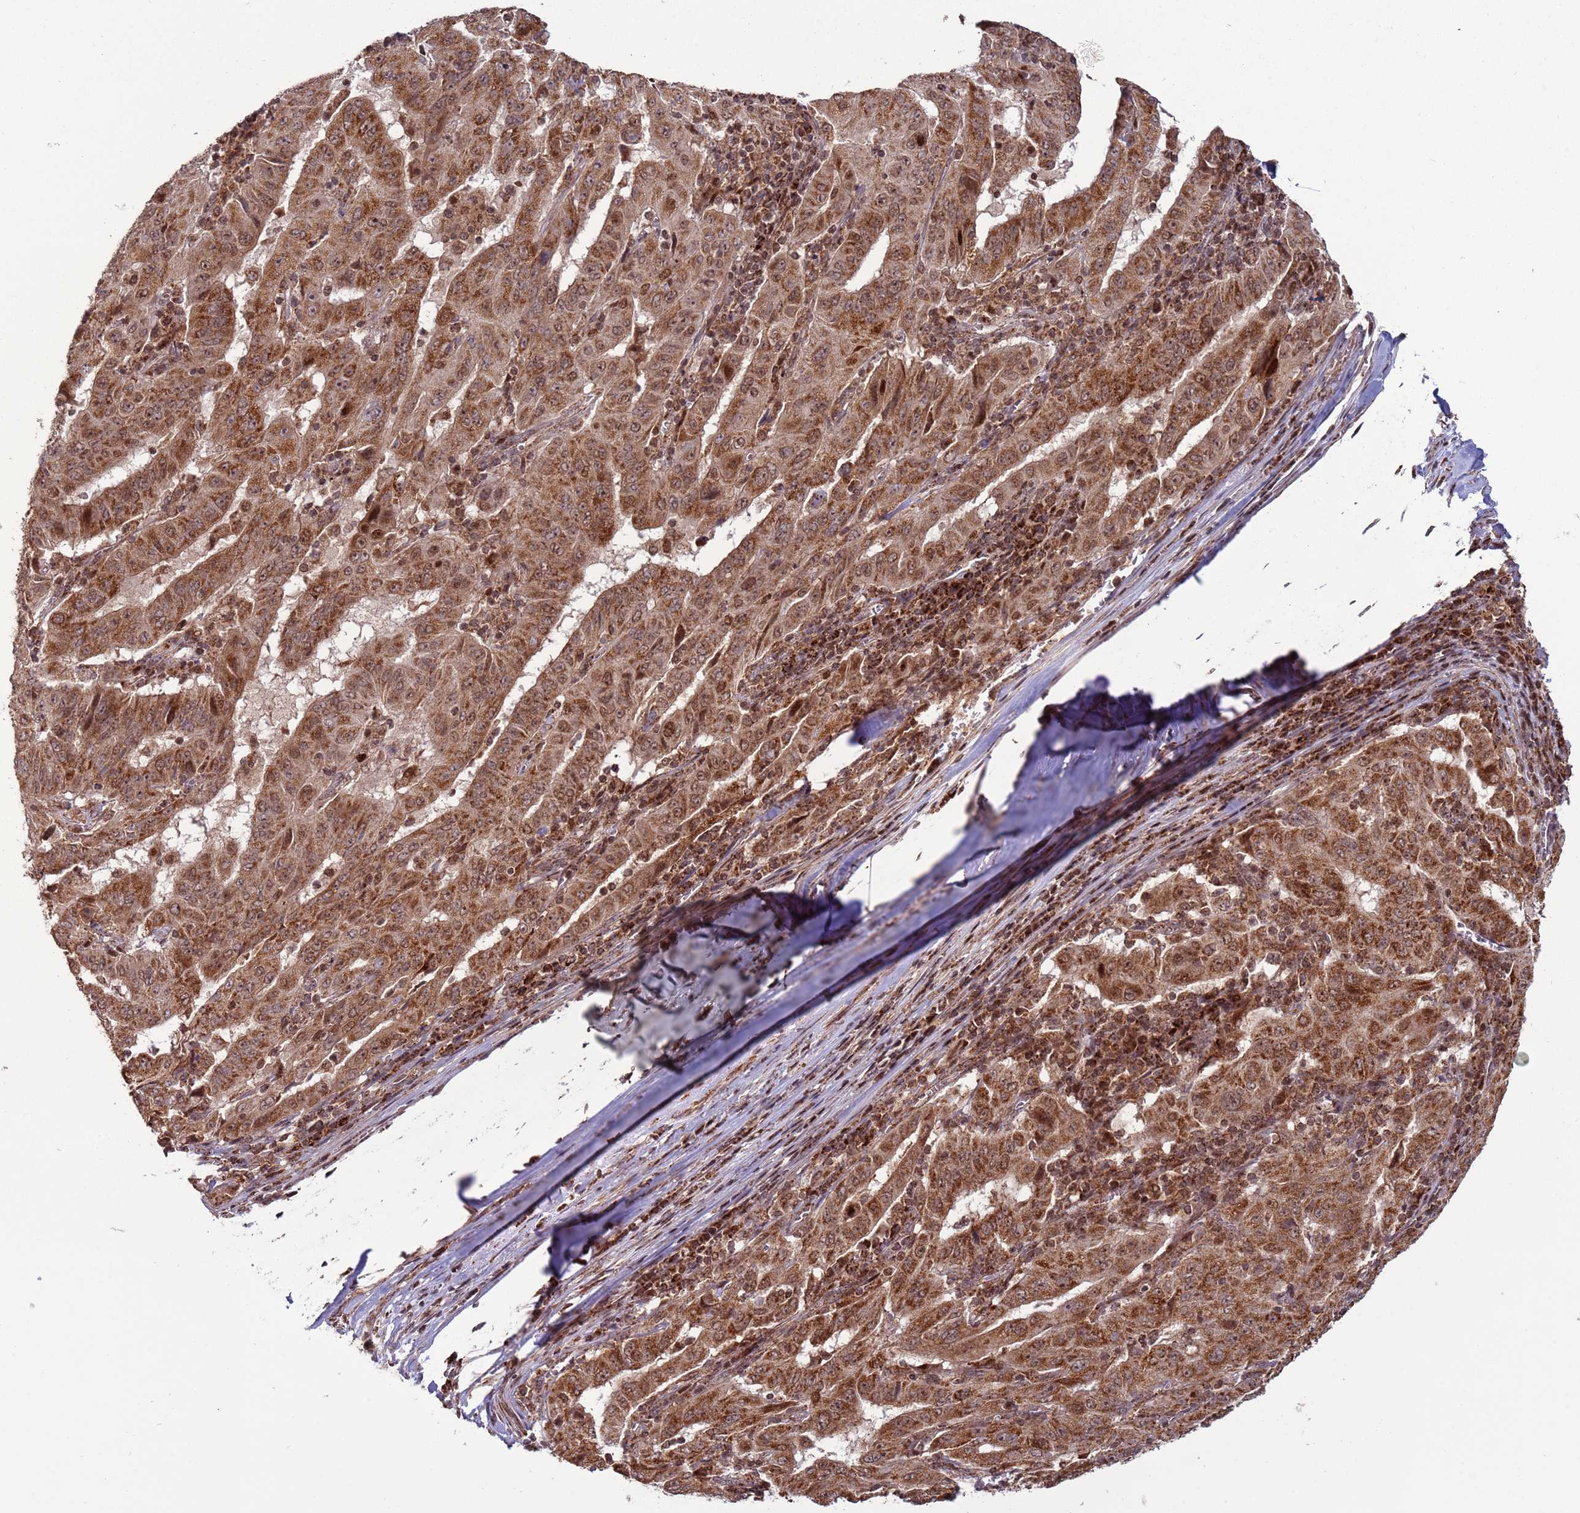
{"staining": {"intensity": "moderate", "quantity": ">75%", "location": "cytoplasmic/membranous,nuclear"}, "tissue": "pancreatic cancer", "cell_type": "Tumor cells", "image_type": "cancer", "snomed": [{"axis": "morphology", "description": "Adenocarcinoma, NOS"}, {"axis": "topography", "description": "Pancreas"}], "caption": "Adenocarcinoma (pancreatic) was stained to show a protein in brown. There is medium levels of moderate cytoplasmic/membranous and nuclear staining in approximately >75% of tumor cells. (DAB (3,3'-diaminobenzidine) IHC, brown staining for protein, blue staining for nuclei).", "gene": "RCOR2", "patient": {"sex": "male", "age": 63}}